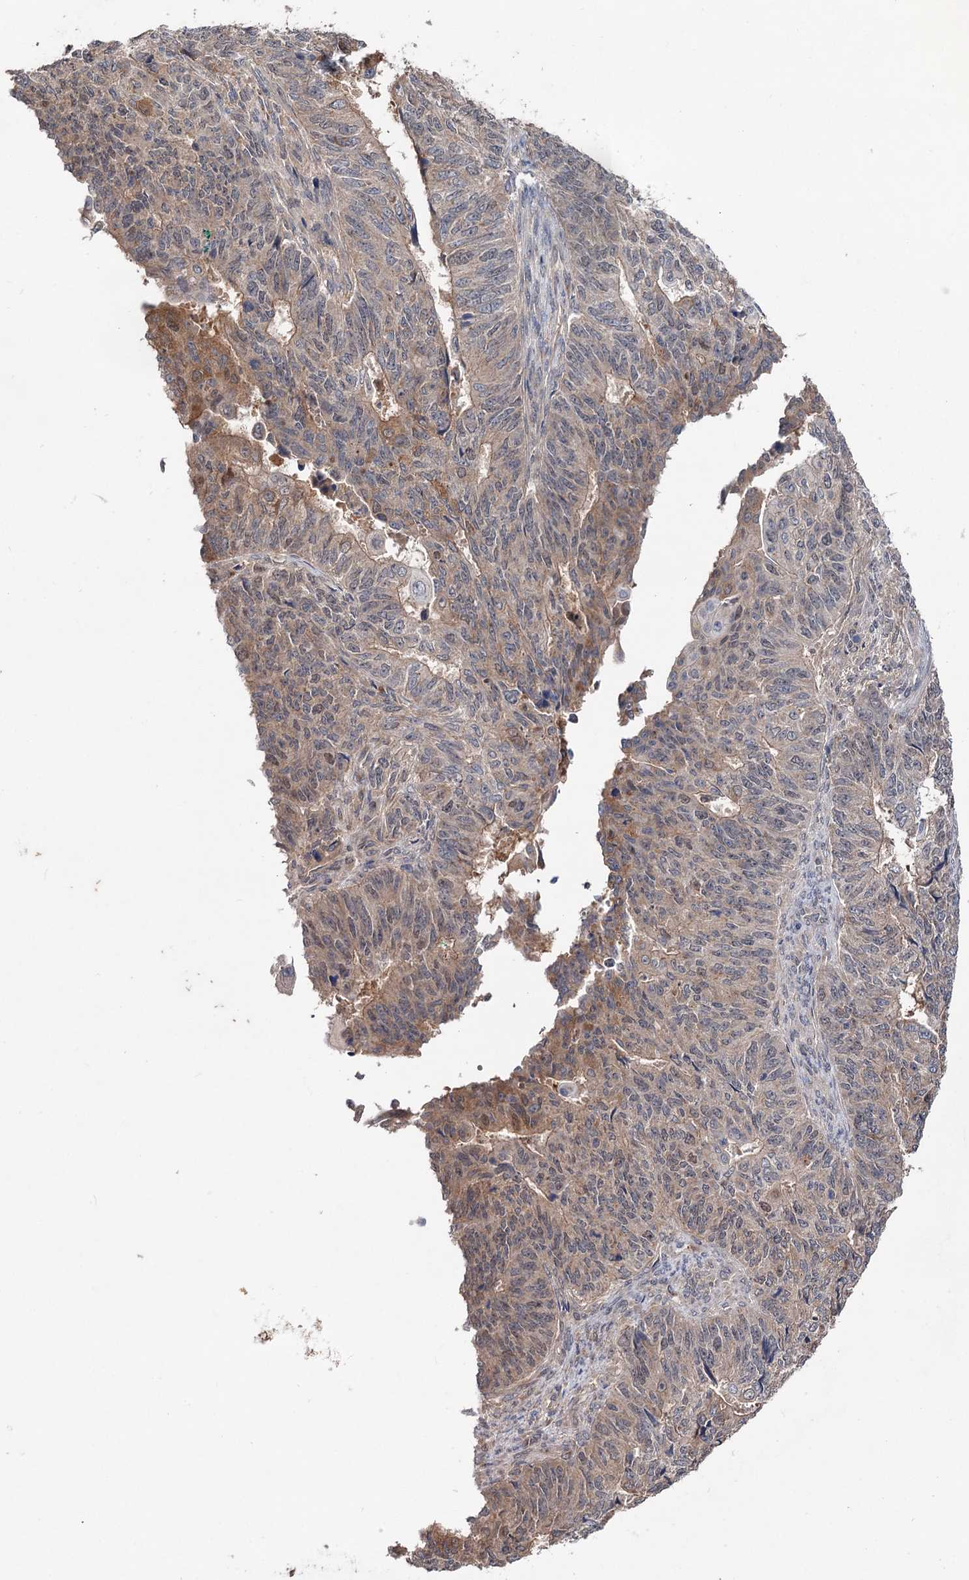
{"staining": {"intensity": "moderate", "quantity": "<25%", "location": "cytoplasmic/membranous"}, "tissue": "endometrial cancer", "cell_type": "Tumor cells", "image_type": "cancer", "snomed": [{"axis": "morphology", "description": "Adenocarcinoma, NOS"}, {"axis": "topography", "description": "Endometrium"}], "caption": "Endometrial cancer (adenocarcinoma) tissue displays moderate cytoplasmic/membranous positivity in approximately <25% of tumor cells", "gene": "NUDCD2", "patient": {"sex": "female", "age": 32}}